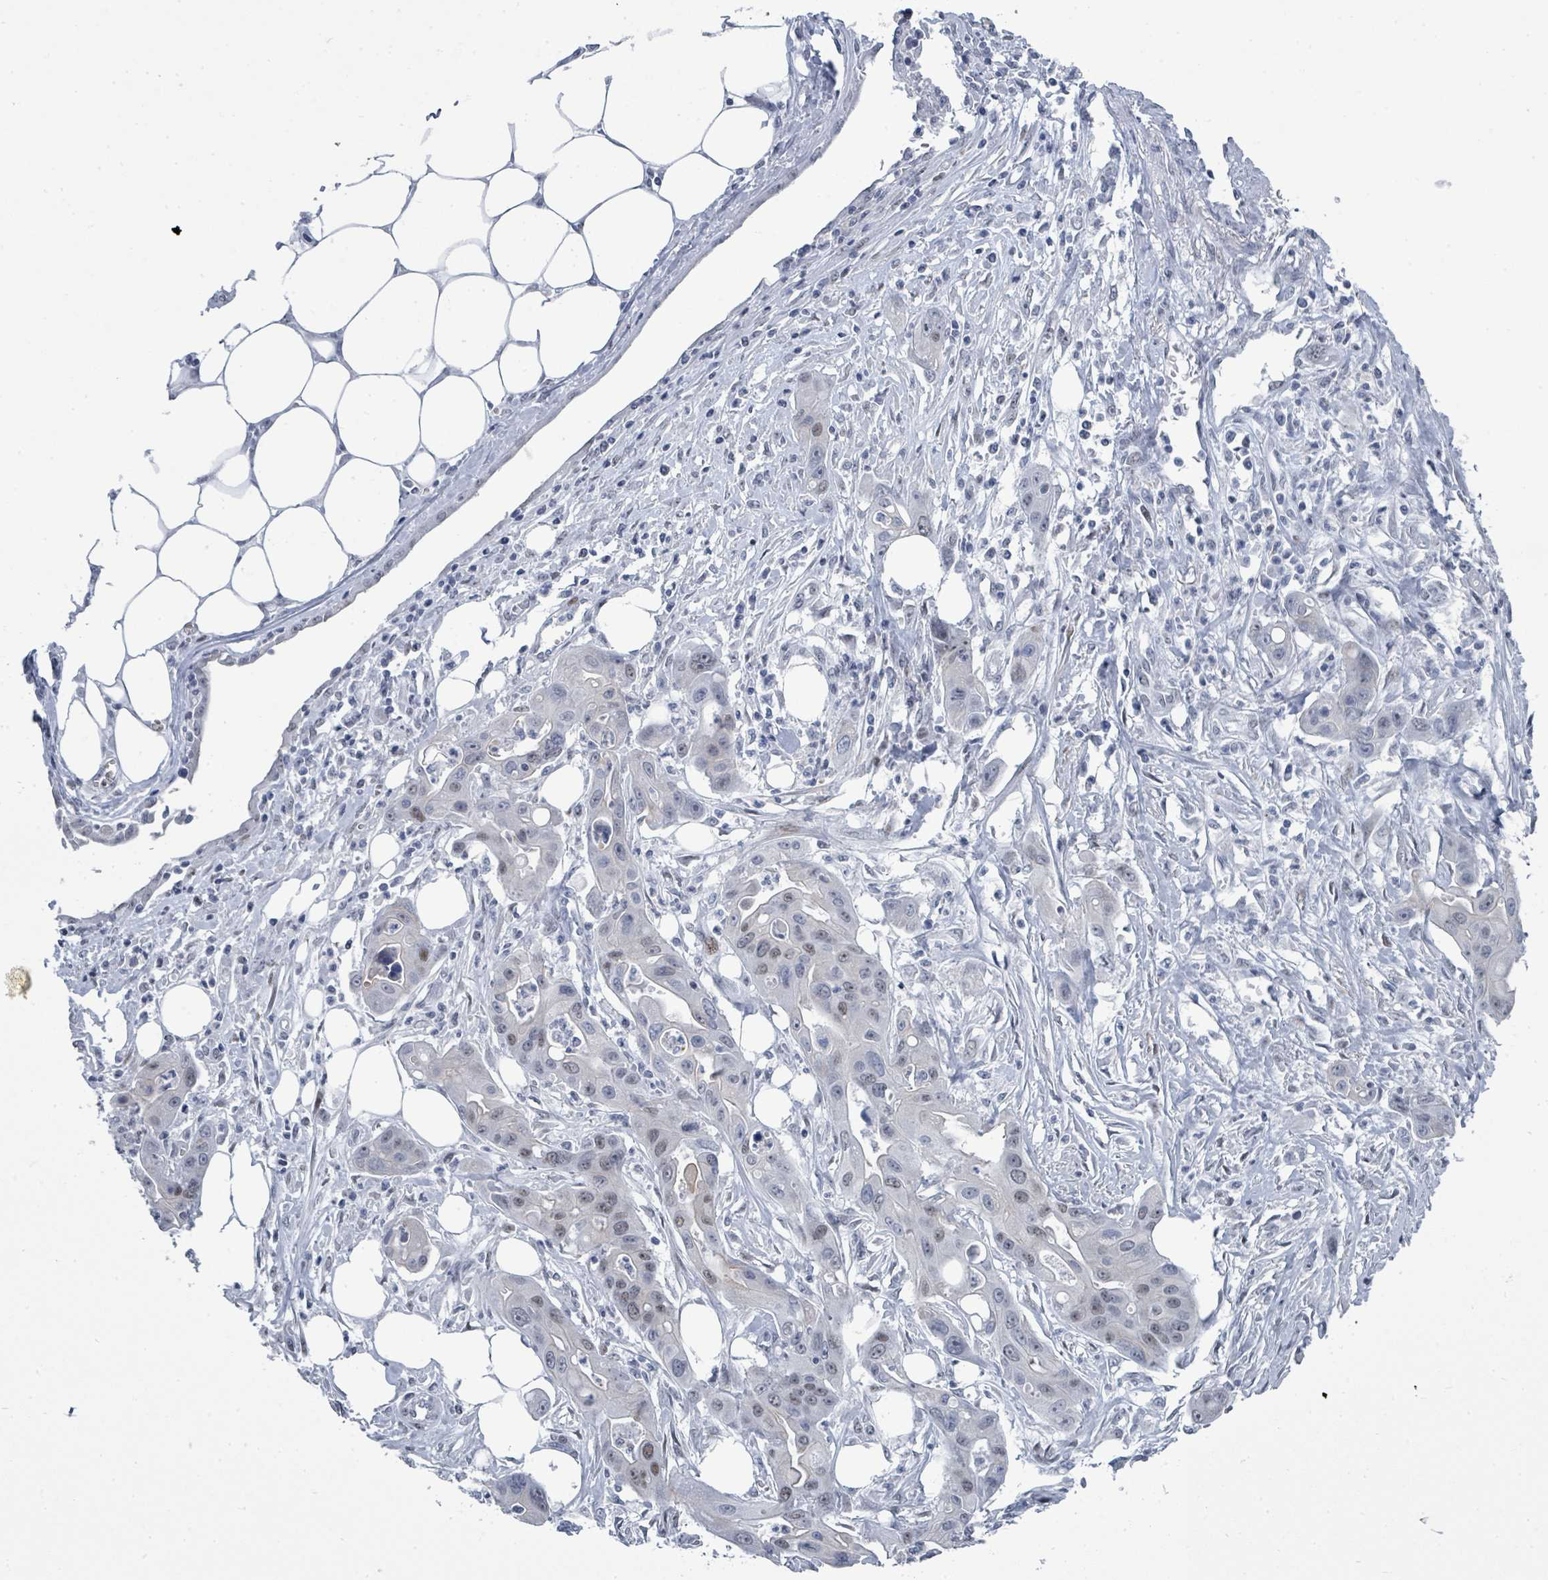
{"staining": {"intensity": "weak", "quantity": "<25%", "location": "nuclear"}, "tissue": "ovarian cancer", "cell_type": "Tumor cells", "image_type": "cancer", "snomed": [{"axis": "morphology", "description": "Cystadenocarcinoma, mucinous, NOS"}, {"axis": "topography", "description": "Ovary"}], "caption": "This is an immunohistochemistry (IHC) image of human mucinous cystadenocarcinoma (ovarian). There is no staining in tumor cells.", "gene": "CT45A5", "patient": {"sex": "female", "age": 70}}